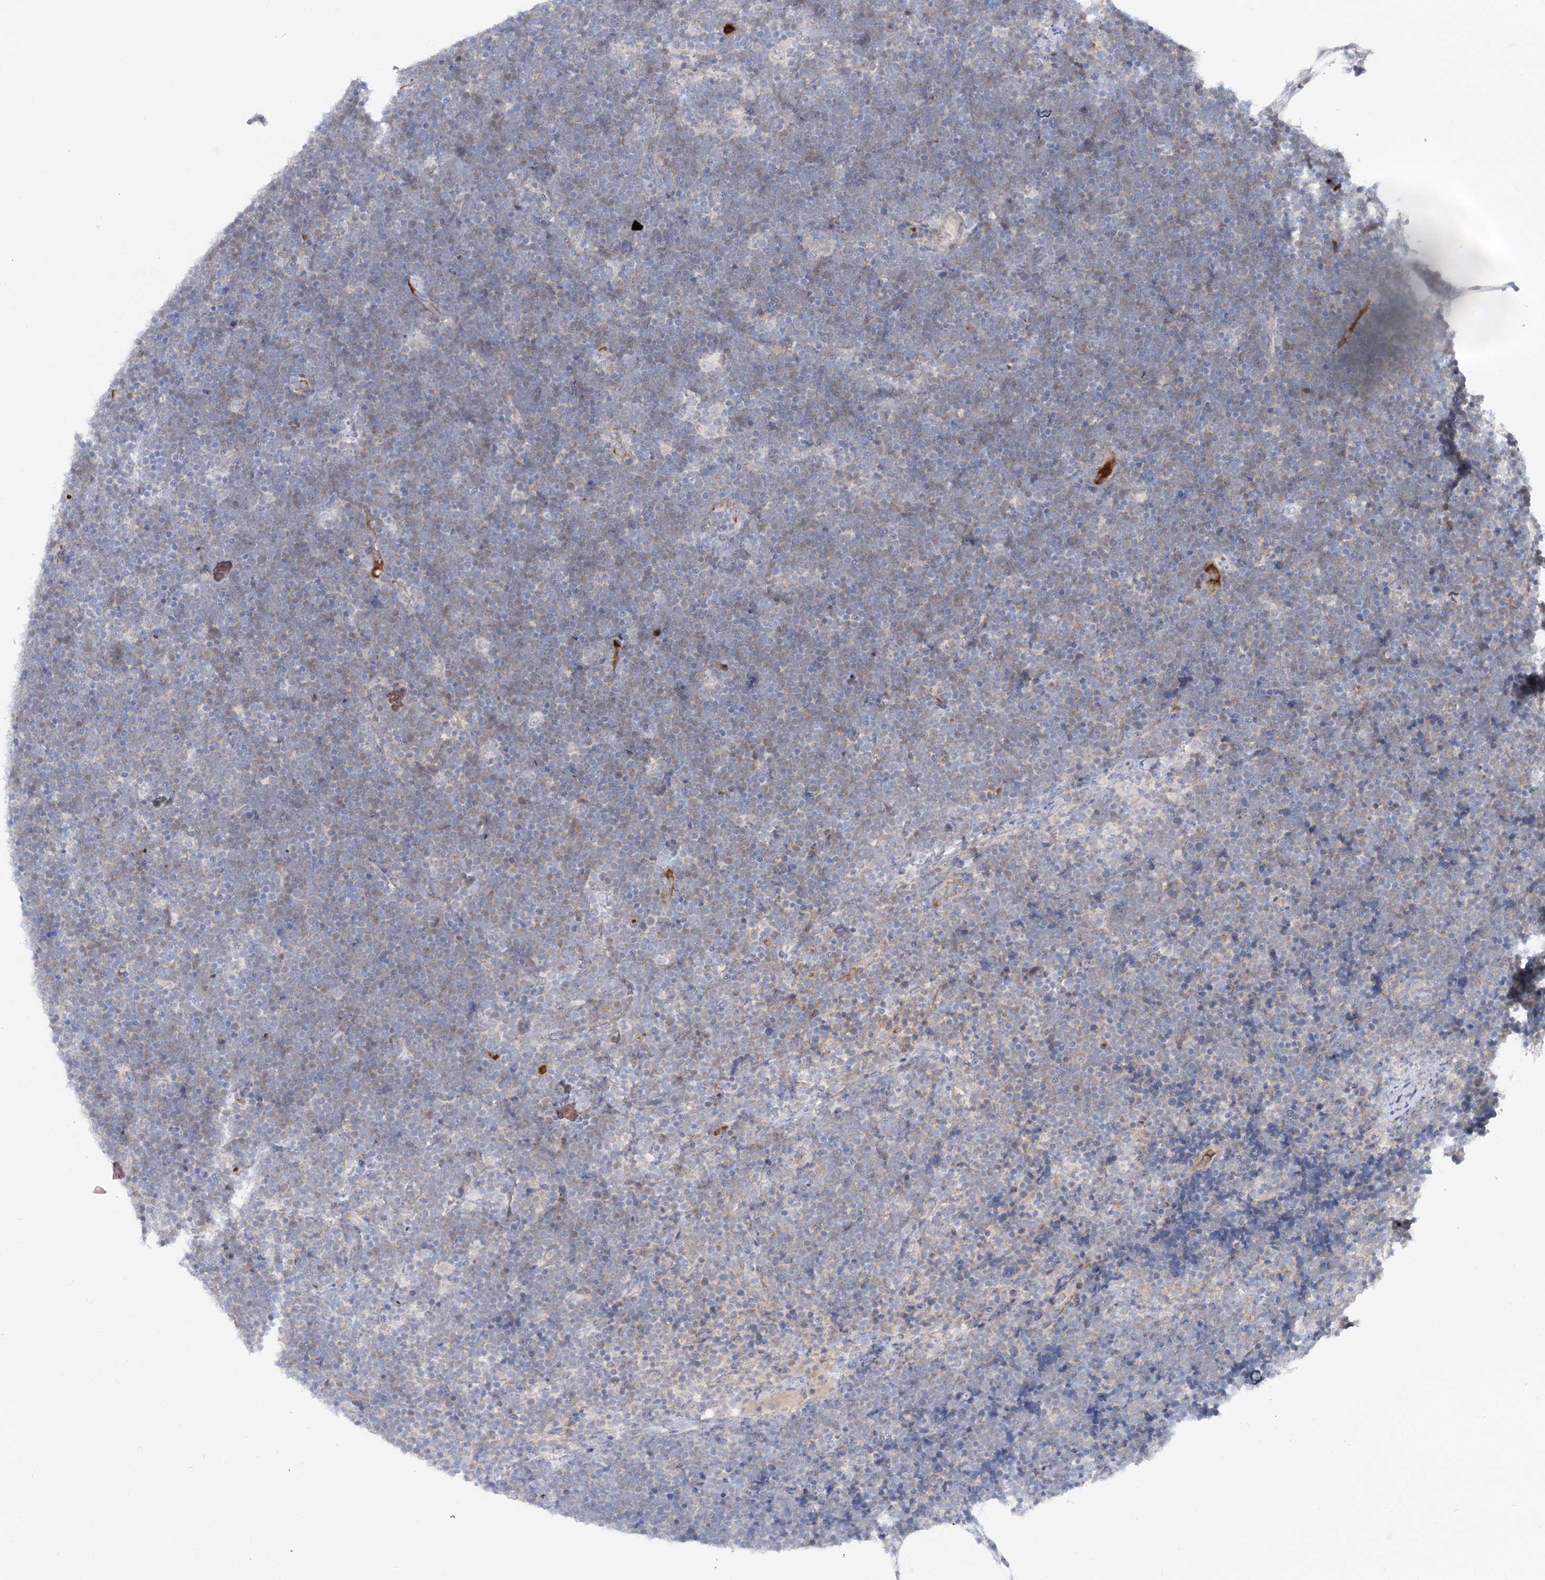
{"staining": {"intensity": "negative", "quantity": "none", "location": "none"}, "tissue": "lymphoma", "cell_type": "Tumor cells", "image_type": "cancer", "snomed": [{"axis": "morphology", "description": "Malignant lymphoma, non-Hodgkin's type, High grade"}, {"axis": "topography", "description": "Lymph node"}], "caption": "Immunohistochemistry photomicrograph of lymphoma stained for a protein (brown), which reveals no positivity in tumor cells. (Brightfield microscopy of DAB (3,3'-diaminobenzidine) immunohistochemistry at high magnification).", "gene": "FGF19", "patient": {"sex": "male", "age": 13}}